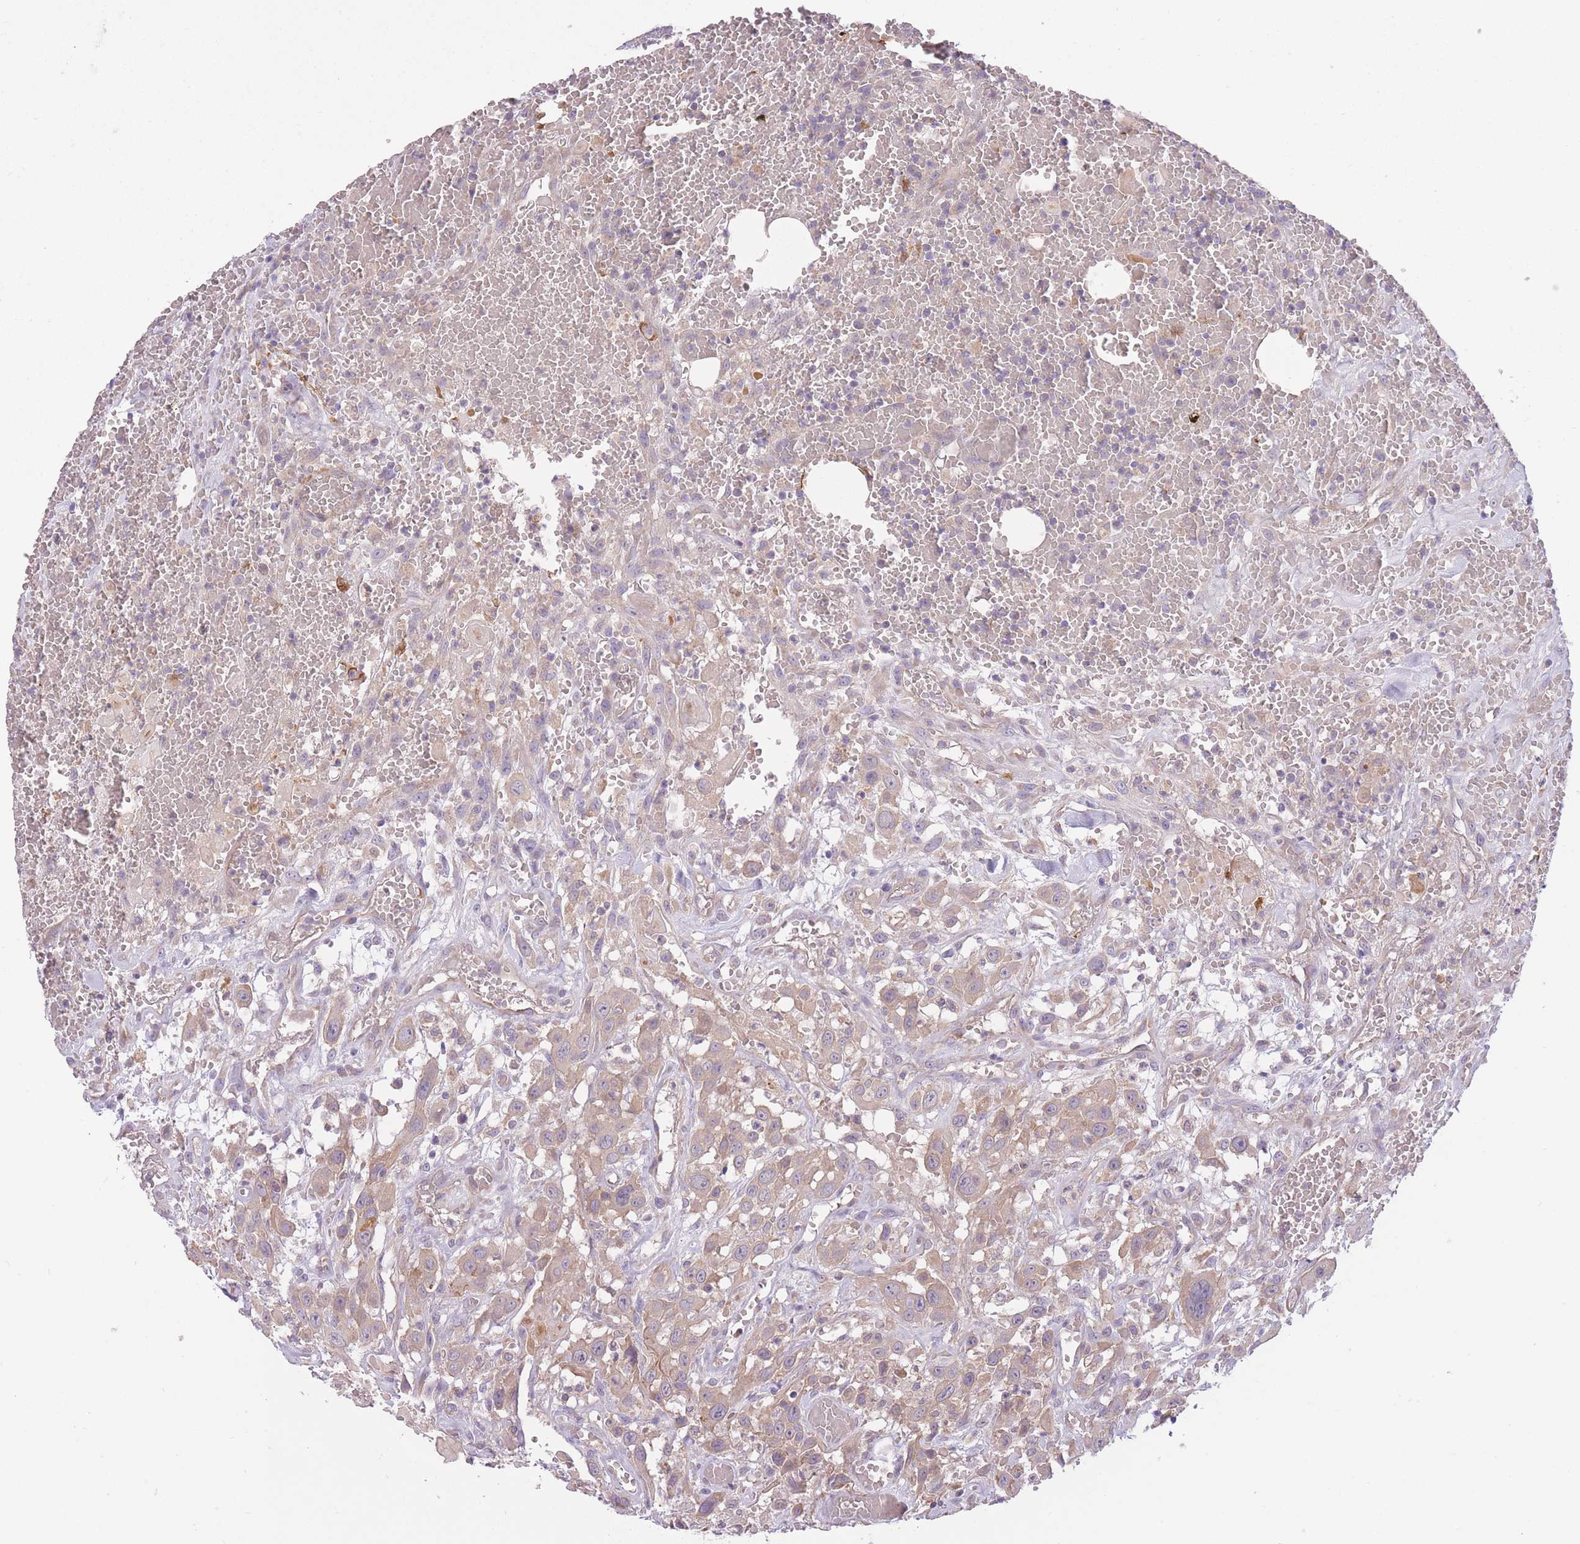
{"staining": {"intensity": "weak", "quantity": ">75%", "location": "cytoplasmic/membranous"}, "tissue": "head and neck cancer", "cell_type": "Tumor cells", "image_type": "cancer", "snomed": [{"axis": "morphology", "description": "Squamous cell carcinoma, NOS"}, {"axis": "topography", "description": "Head-Neck"}], "caption": "A brown stain shows weak cytoplasmic/membranous expression of a protein in human squamous cell carcinoma (head and neck) tumor cells.", "gene": "REV1", "patient": {"sex": "male", "age": 81}}